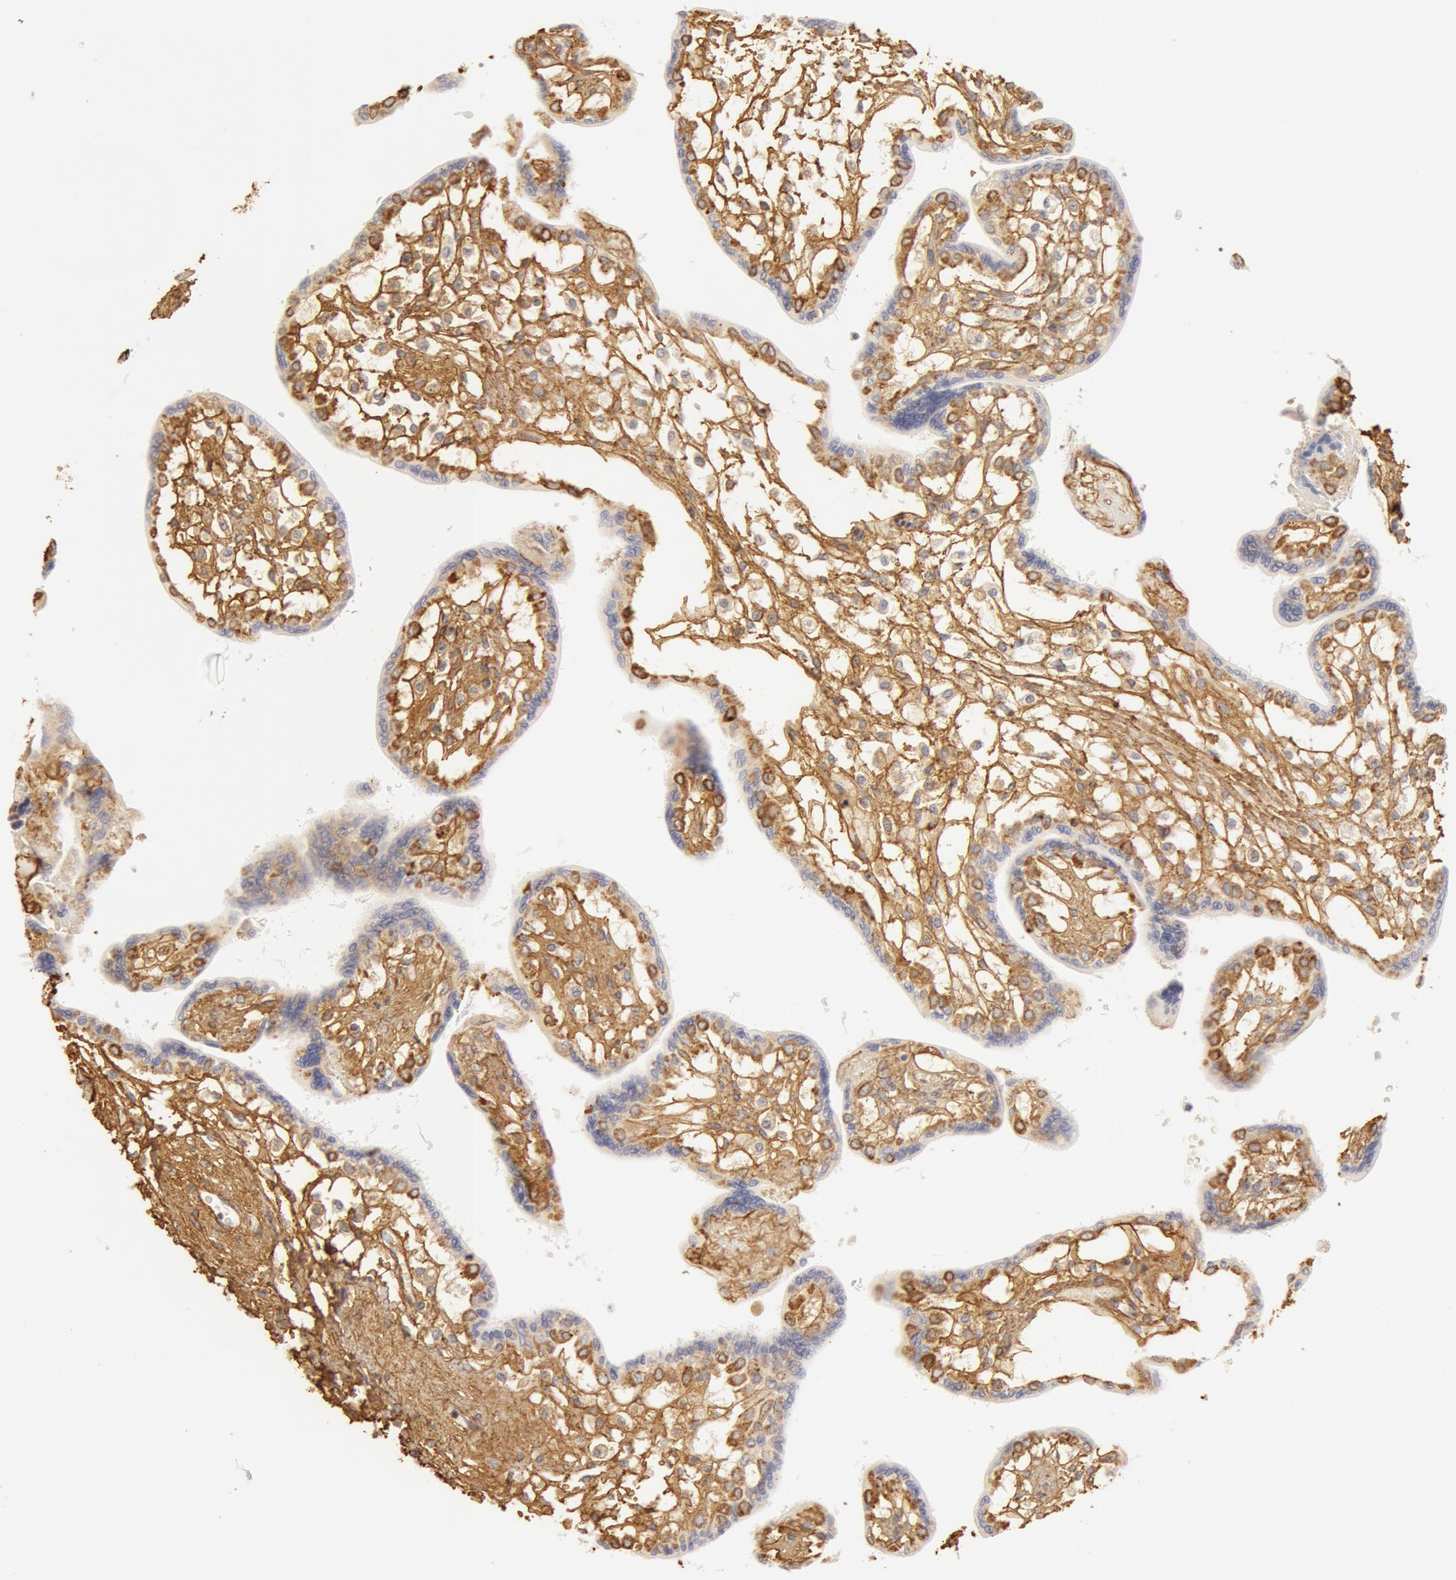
{"staining": {"intensity": "moderate", "quantity": "<25%", "location": "cytoplasmic/membranous"}, "tissue": "placenta", "cell_type": "Decidual cells", "image_type": "normal", "snomed": [{"axis": "morphology", "description": "Normal tissue, NOS"}, {"axis": "topography", "description": "Placenta"}], "caption": "Decidual cells exhibit moderate cytoplasmic/membranous staining in about <25% of cells in unremarkable placenta.", "gene": "COL4A1", "patient": {"sex": "female", "age": 31}}